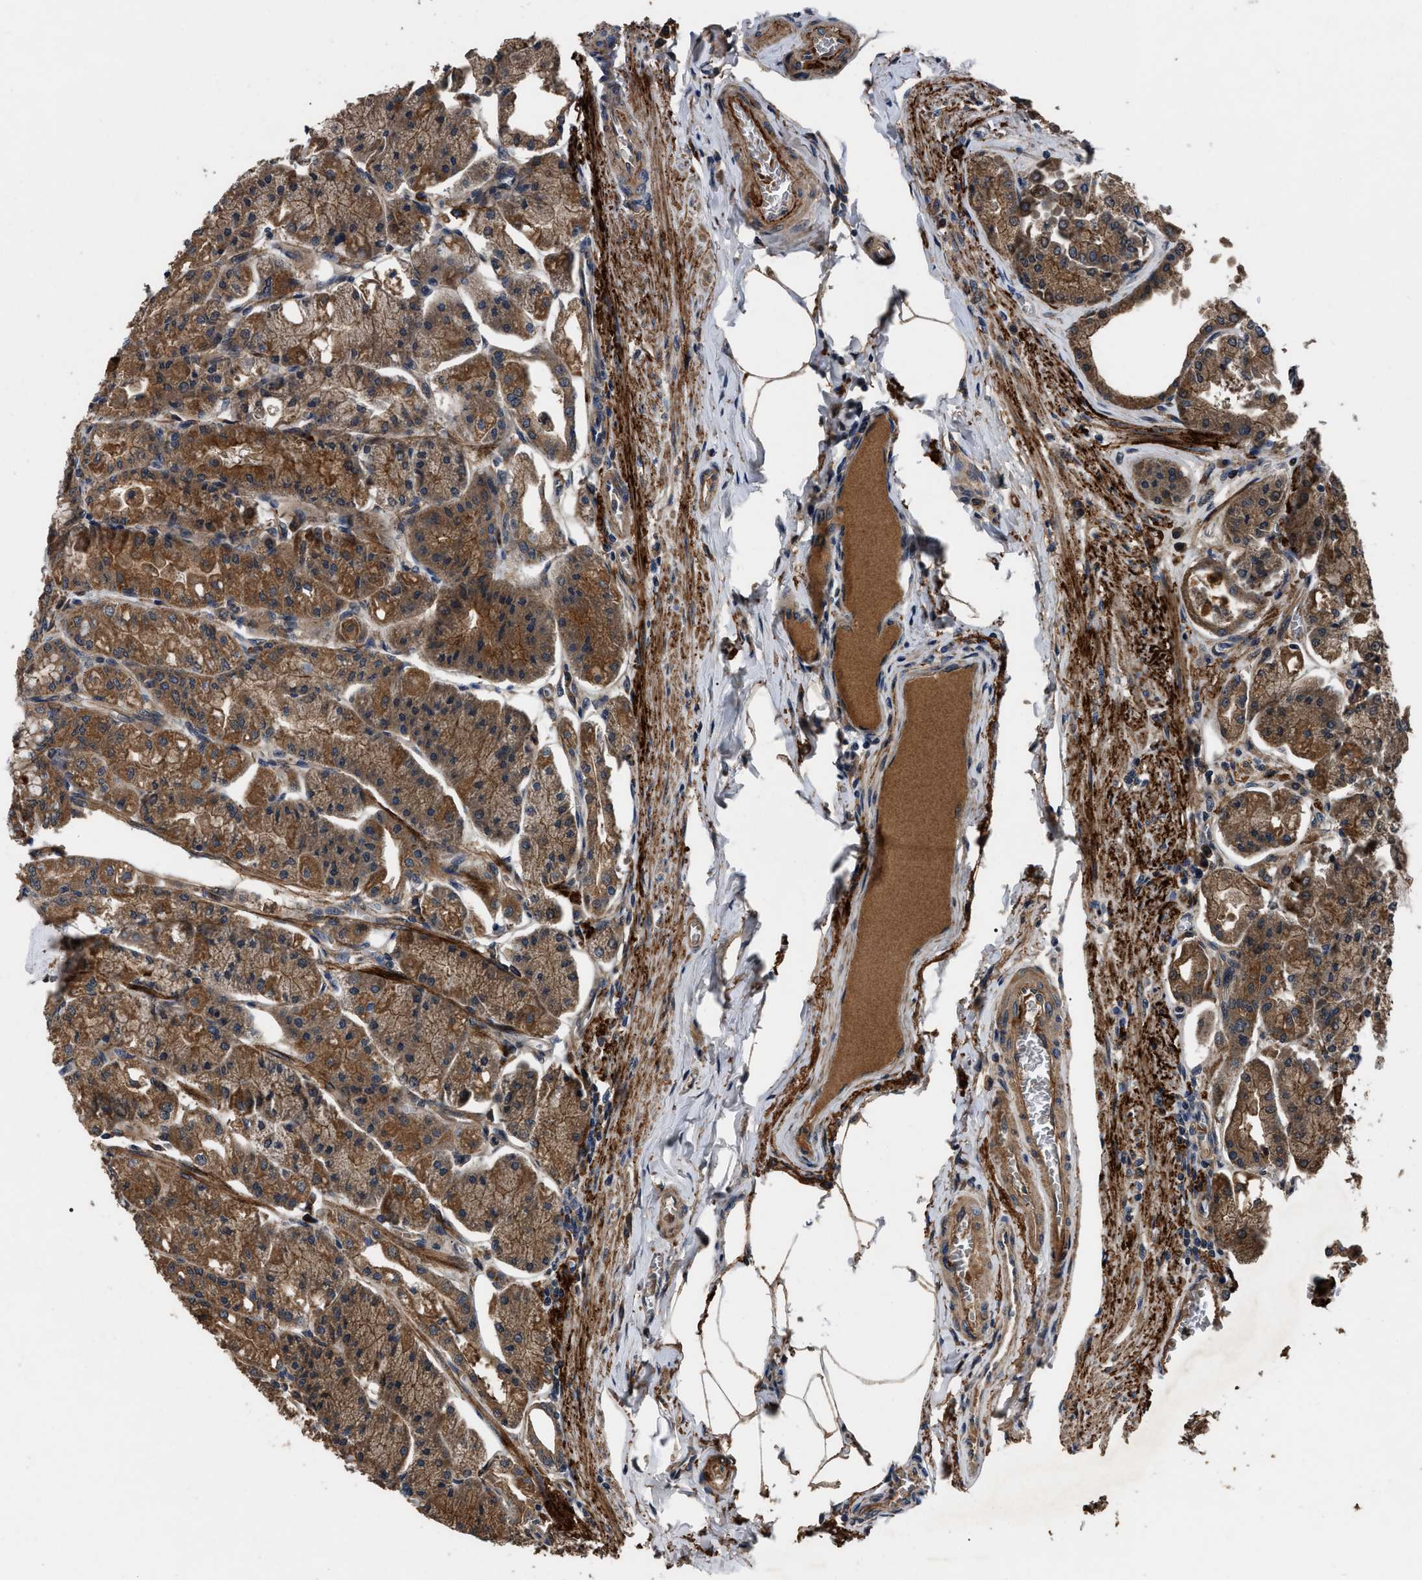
{"staining": {"intensity": "strong", "quantity": ">75%", "location": "cytoplasmic/membranous"}, "tissue": "stomach", "cell_type": "Glandular cells", "image_type": "normal", "snomed": [{"axis": "morphology", "description": "Normal tissue, NOS"}, {"axis": "topography", "description": "Stomach, lower"}], "caption": "Protein expression analysis of benign human stomach reveals strong cytoplasmic/membranous staining in about >75% of glandular cells.", "gene": "PPWD1", "patient": {"sex": "male", "age": 71}}